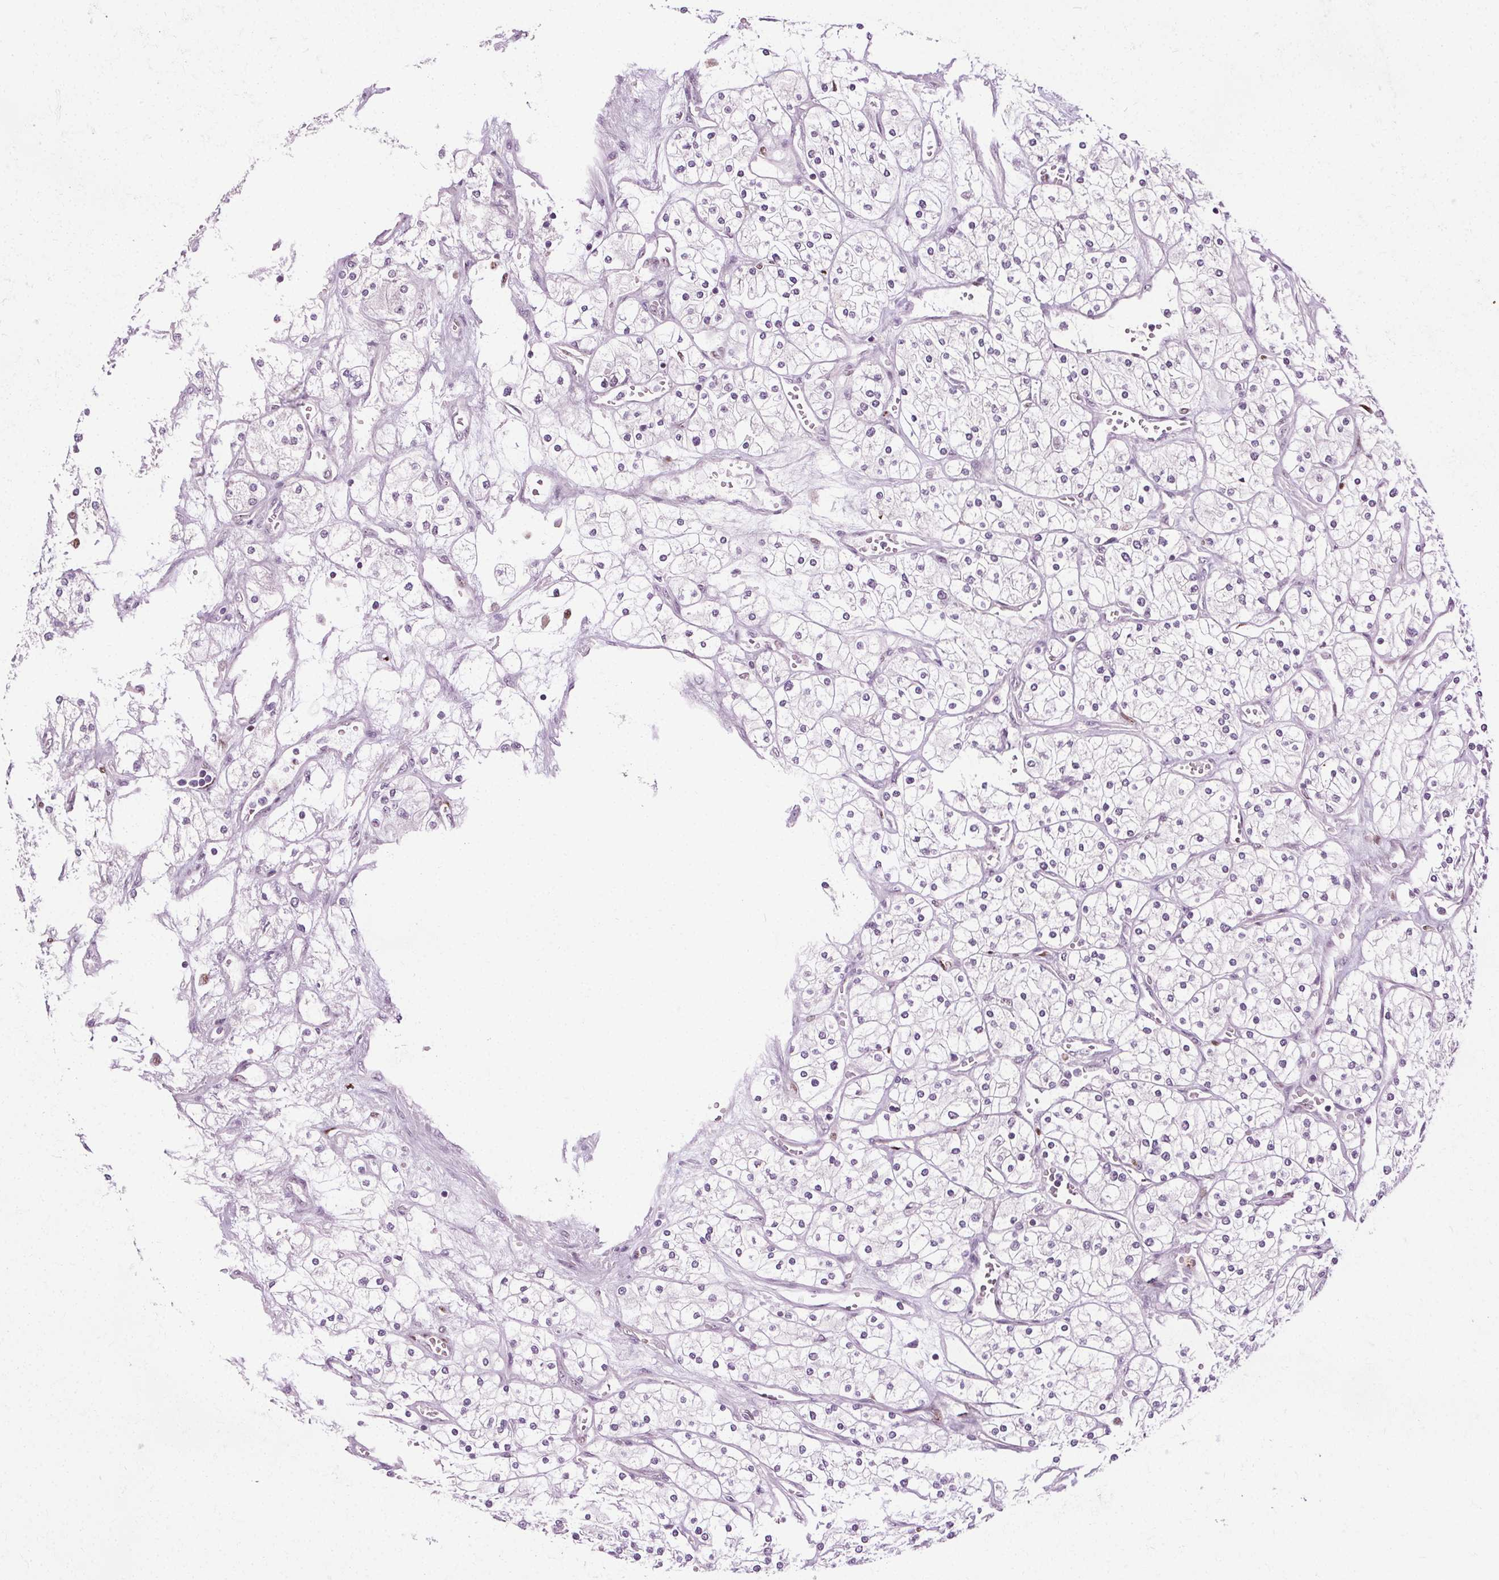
{"staining": {"intensity": "negative", "quantity": "none", "location": "none"}, "tissue": "renal cancer", "cell_type": "Tumor cells", "image_type": "cancer", "snomed": [{"axis": "morphology", "description": "Adenocarcinoma, NOS"}, {"axis": "topography", "description": "Kidney"}], "caption": "Photomicrograph shows no protein positivity in tumor cells of renal cancer tissue. Nuclei are stained in blue.", "gene": "CEBPA", "patient": {"sex": "male", "age": 80}}